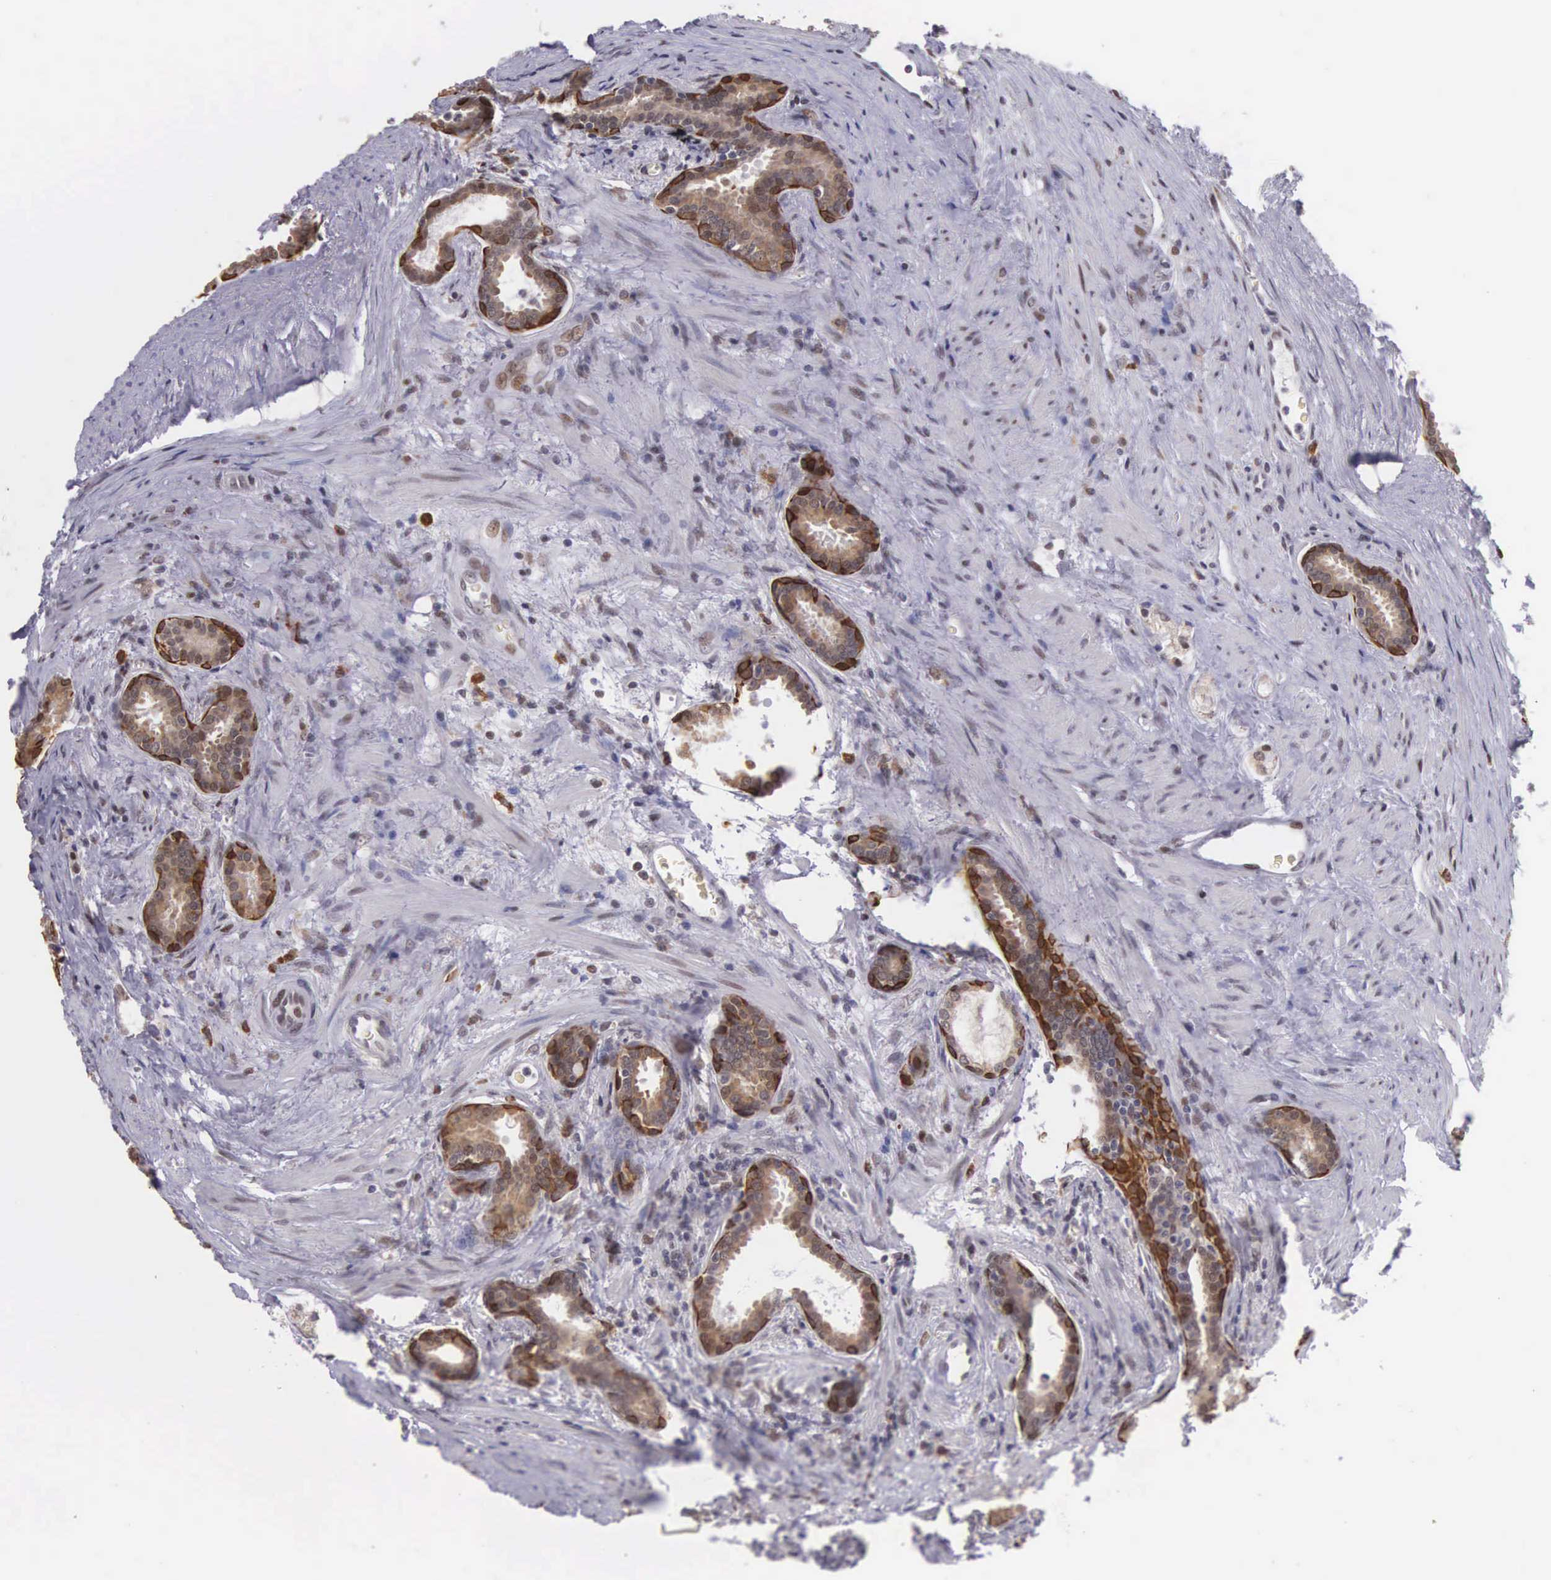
{"staining": {"intensity": "weak", "quantity": "25%-75%", "location": "cytoplasmic/membranous"}, "tissue": "prostate cancer", "cell_type": "Tumor cells", "image_type": "cancer", "snomed": [{"axis": "morphology", "description": "Adenocarcinoma, Medium grade"}, {"axis": "topography", "description": "Prostate"}], "caption": "Immunohistochemistry (IHC) of prostate cancer (adenocarcinoma (medium-grade)) displays low levels of weak cytoplasmic/membranous expression in approximately 25%-75% of tumor cells.", "gene": "SLC25A21", "patient": {"sex": "male", "age": 68}}